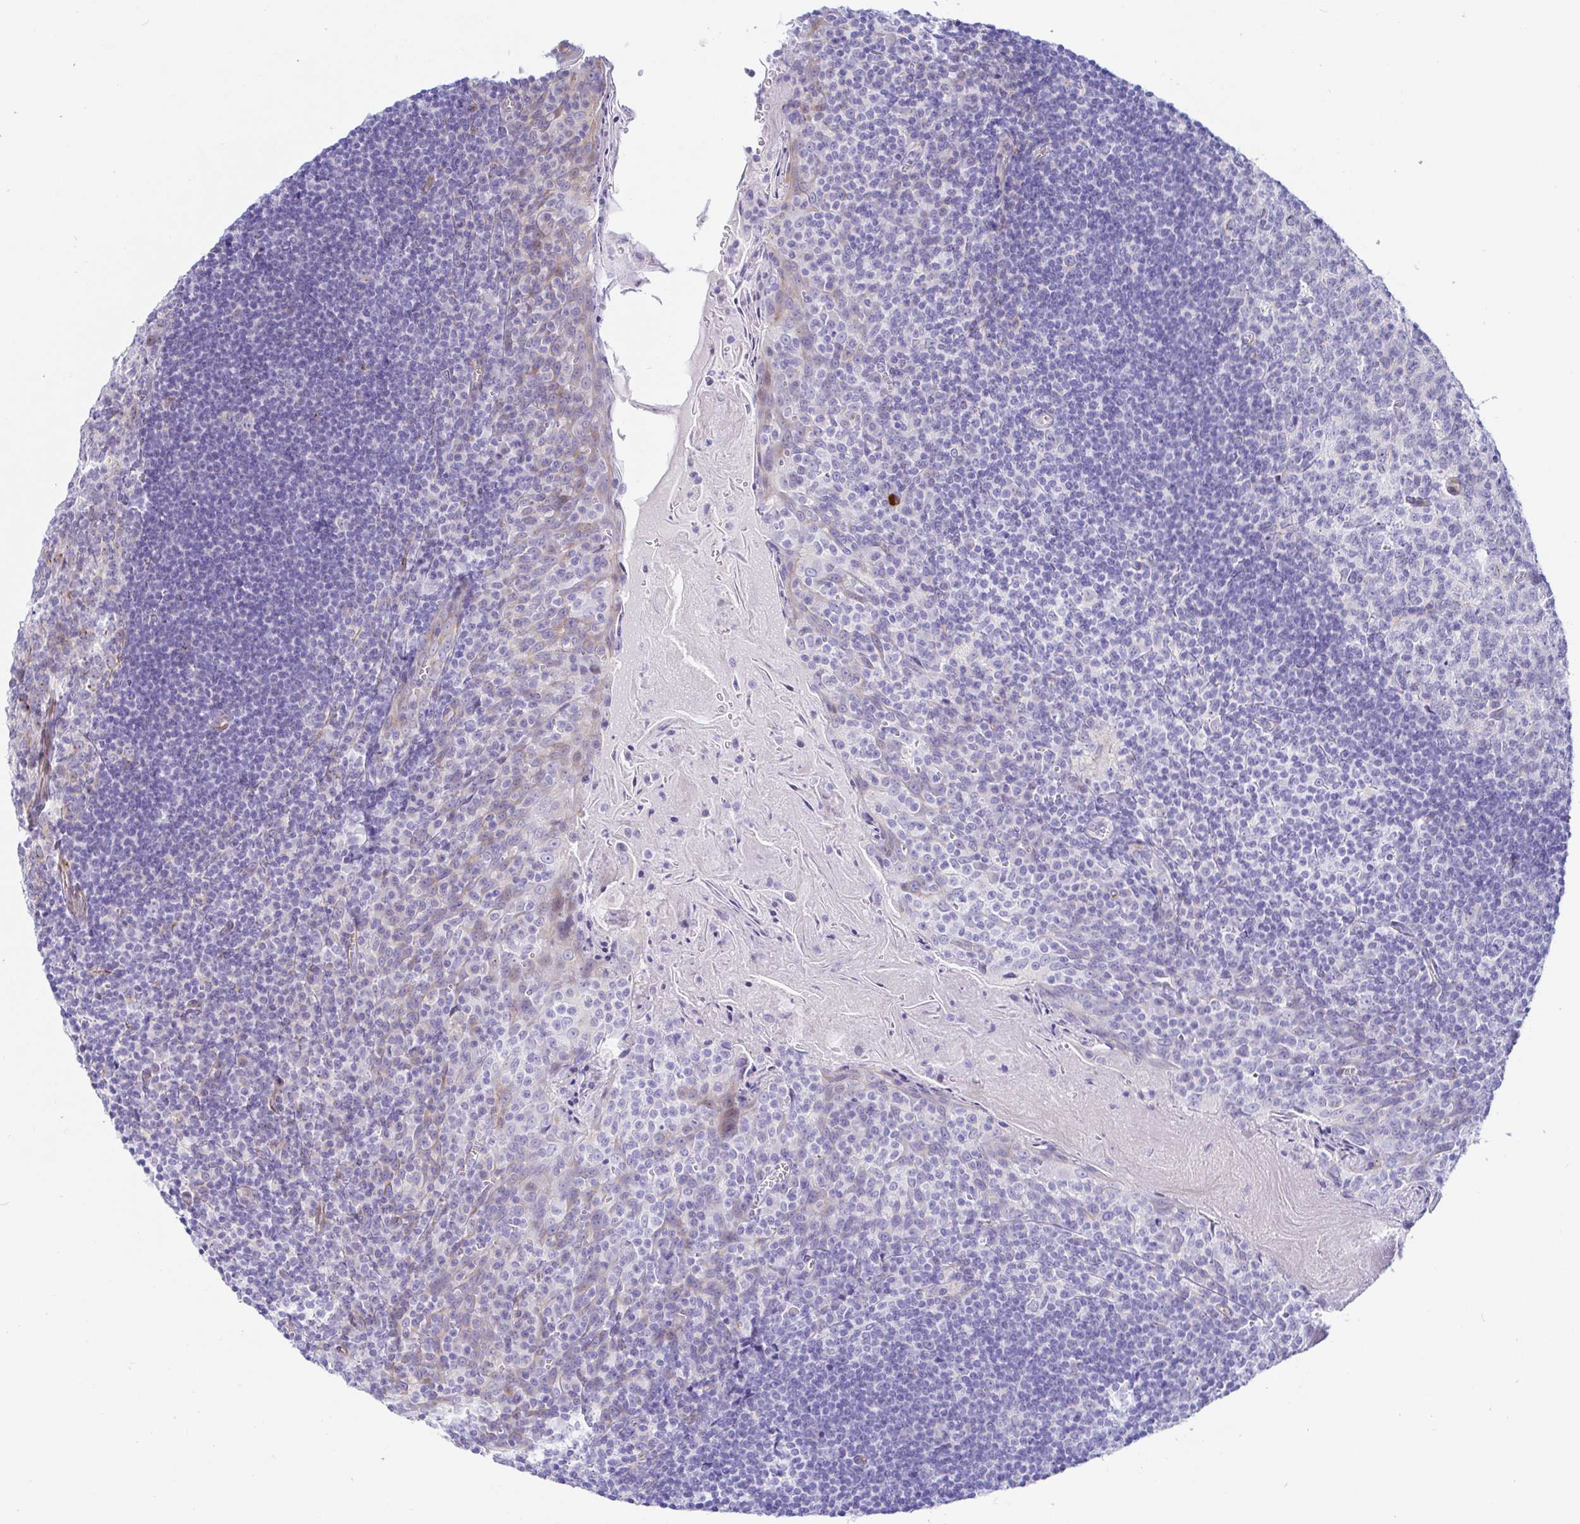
{"staining": {"intensity": "negative", "quantity": "none", "location": "none"}, "tissue": "tonsil", "cell_type": "Germinal center cells", "image_type": "normal", "snomed": [{"axis": "morphology", "description": "Normal tissue, NOS"}, {"axis": "topography", "description": "Tonsil"}], "caption": "Unremarkable tonsil was stained to show a protein in brown. There is no significant positivity in germinal center cells. (DAB (3,3'-diaminobenzidine) immunohistochemistry (IHC) with hematoxylin counter stain).", "gene": "PINLYP", "patient": {"sex": "male", "age": 27}}